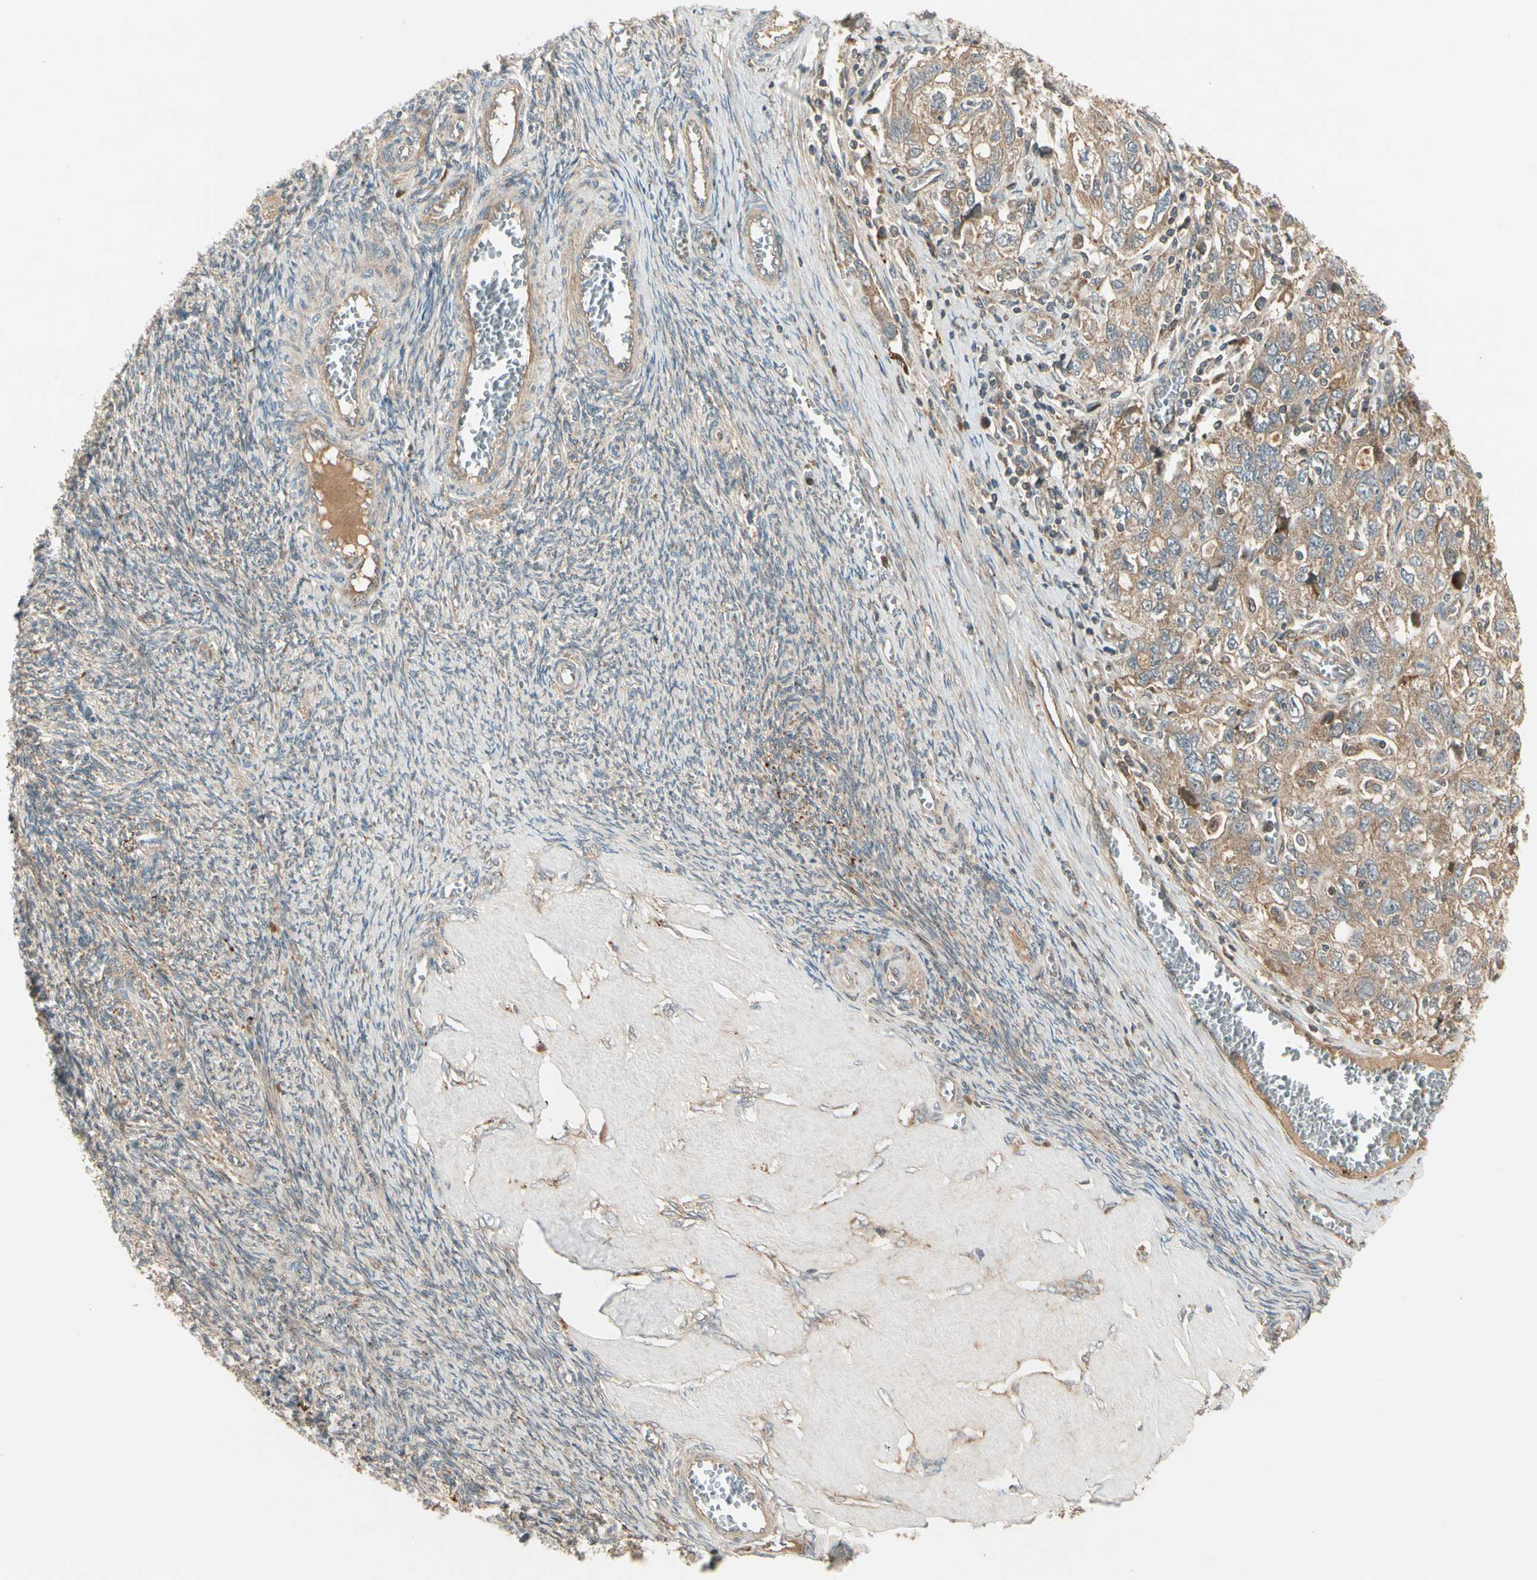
{"staining": {"intensity": "weak", "quantity": ">75%", "location": "cytoplasmic/membranous"}, "tissue": "ovarian cancer", "cell_type": "Tumor cells", "image_type": "cancer", "snomed": [{"axis": "morphology", "description": "Carcinoma, NOS"}, {"axis": "morphology", "description": "Cystadenocarcinoma, serous, NOS"}, {"axis": "topography", "description": "Ovary"}], "caption": "High-magnification brightfield microscopy of carcinoma (ovarian) stained with DAB (brown) and counterstained with hematoxylin (blue). tumor cells exhibit weak cytoplasmic/membranous staining is seen in approximately>75% of cells. The staining is performed using DAB (3,3'-diaminobenzidine) brown chromogen to label protein expression. The nuclei are counter-stained blue using hematoxylin.", "gene": "ACVR1C", "patient": {"sex": "female", "age": 69}}